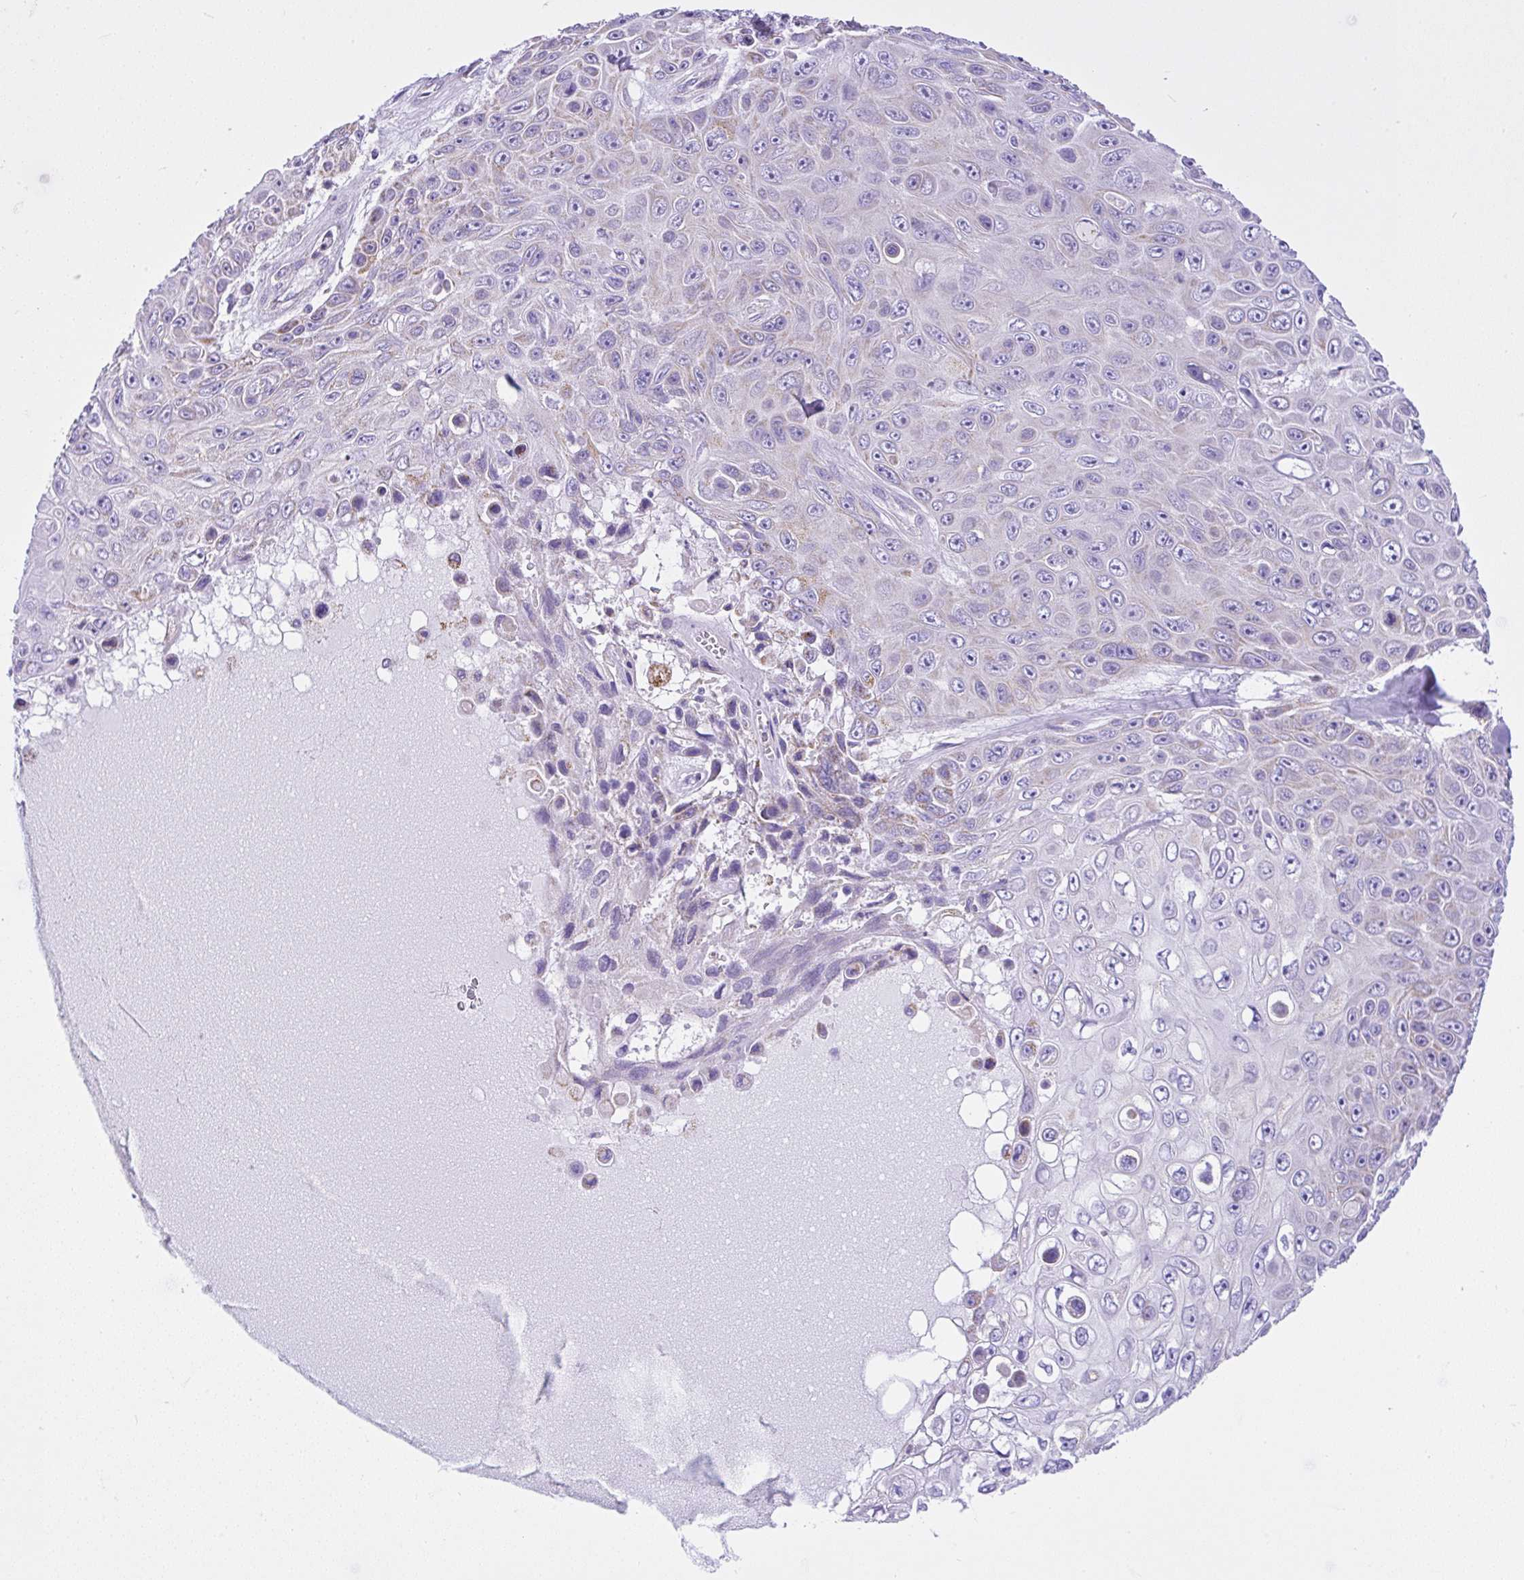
{"staining": {"intensity": "weak", "quantity": "<25%", "location": "cytoplasmic/membranous"}, "tissue": "skin cancer", "cell_type": "Tumor cells", "image_type": "cancer", "snomed": [{"axis": "morphology", "description": "Squamous cell carcinoma, NOS"}, {"axis": "topography", "description": "Skin"}], "caption": "This photomicrograph is of skin squamous cell carcinoma stained with immunohistochemistry (IHC) to label a protein in brown with the nuclei are counter-stained blue. There is no expression in tumor cells. (DAB (3,3'-diaminobenzidine) IHC visualized using brightfield microscopy, high magnification).", "gene": "SLC13A1", "patient": {"sex": "male", "age": 82}}